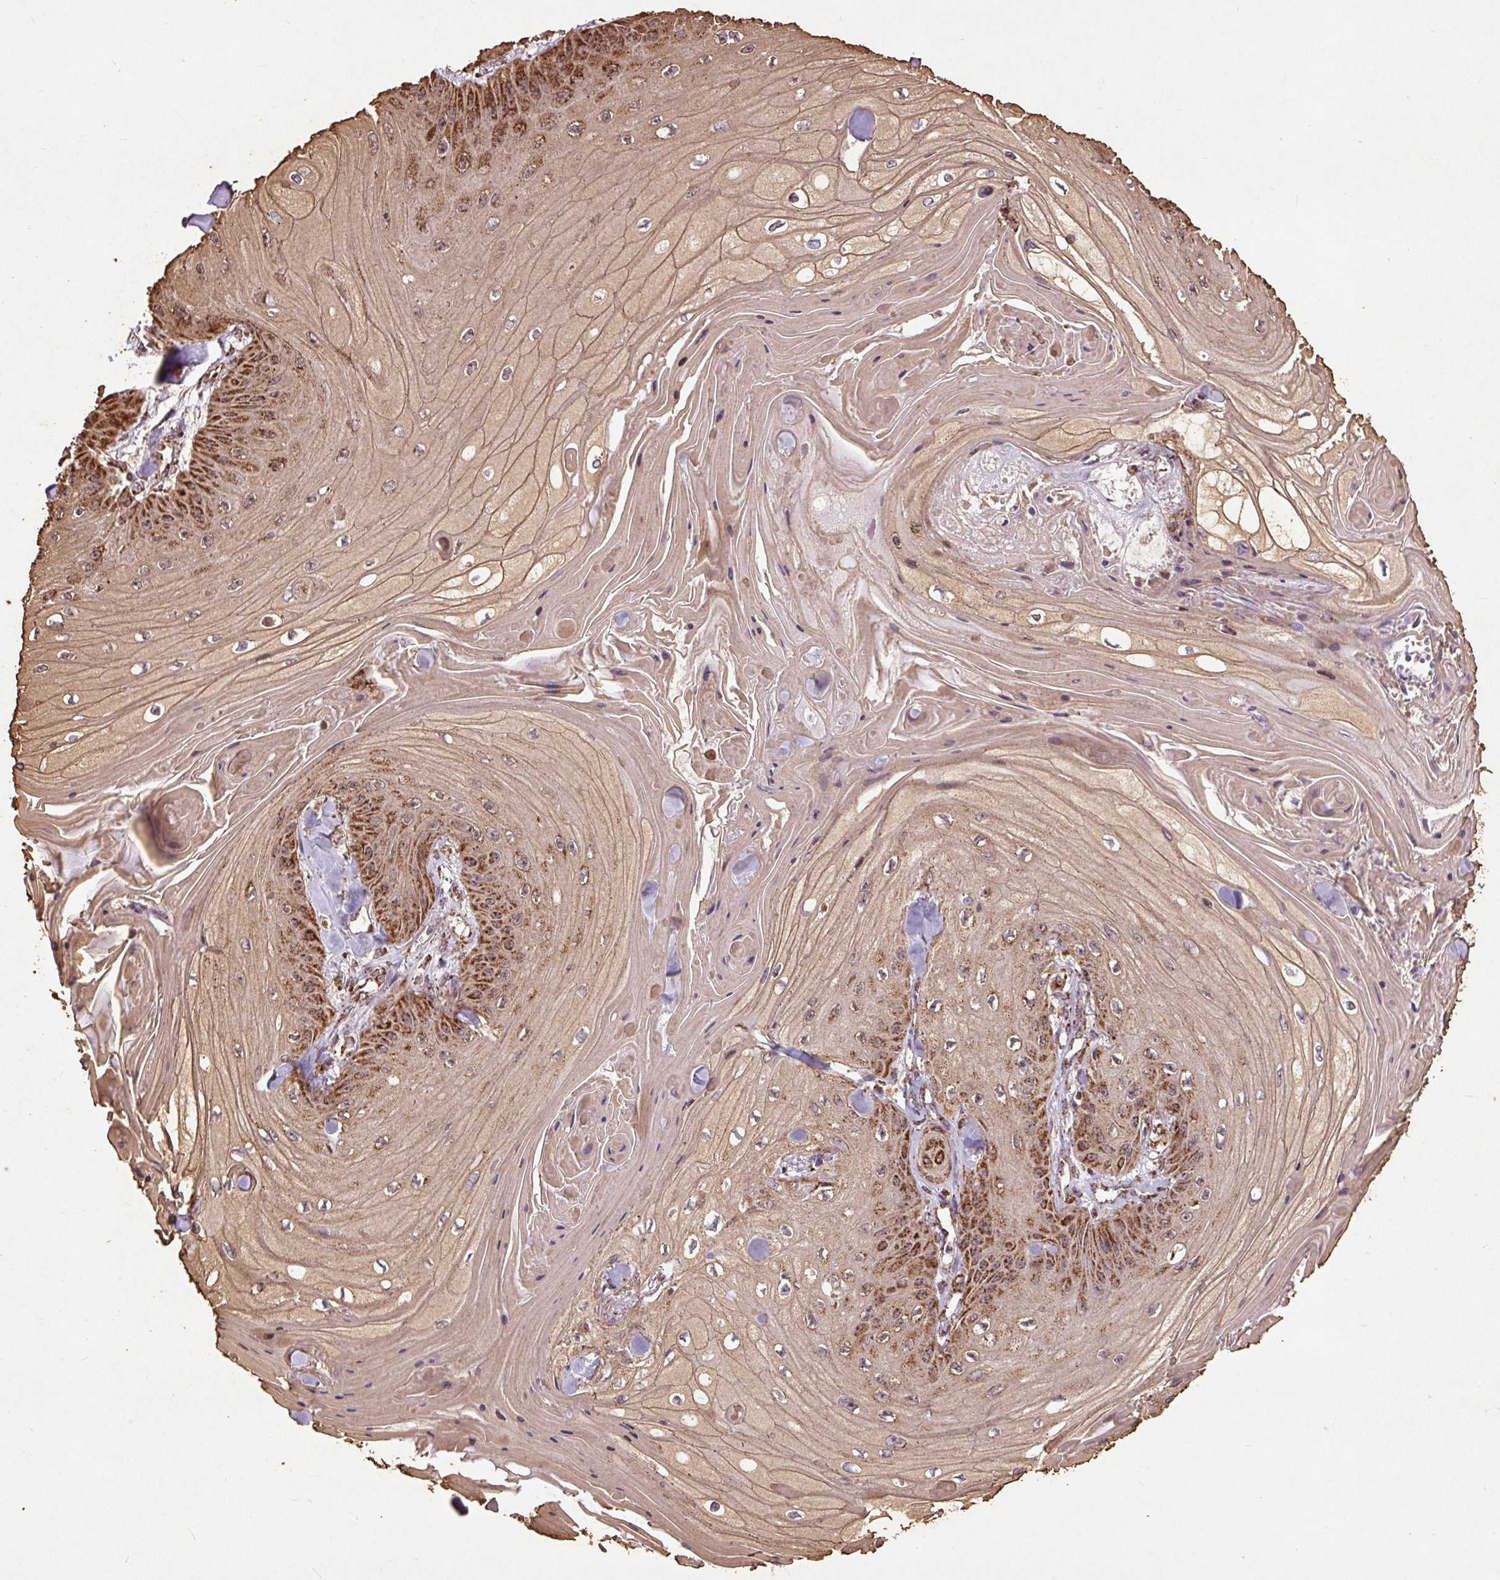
{"staining": {"intensity": "moderate", "quantity": ">75%", "location": "cytoplasmic/membranous"}, "tissue": "skin cancer", "cell_type": "Tumor cells", "image_type": "cancer", "snomed": [{"axis": "morphology", "description": "Squamous cell carcinoma, NOS"}, {"axis": "topography", "description": "Skin"}], "caption": "Approximately >75% of tumor cells in human skin cancer (squamous cell carcinoma) display moderate cytoplasmic/membranous protein positivity as visualized by brown immunohistochemical staining.", "gene": "ATP5F1A", "patient": {"sex": "male", "age": 74}}